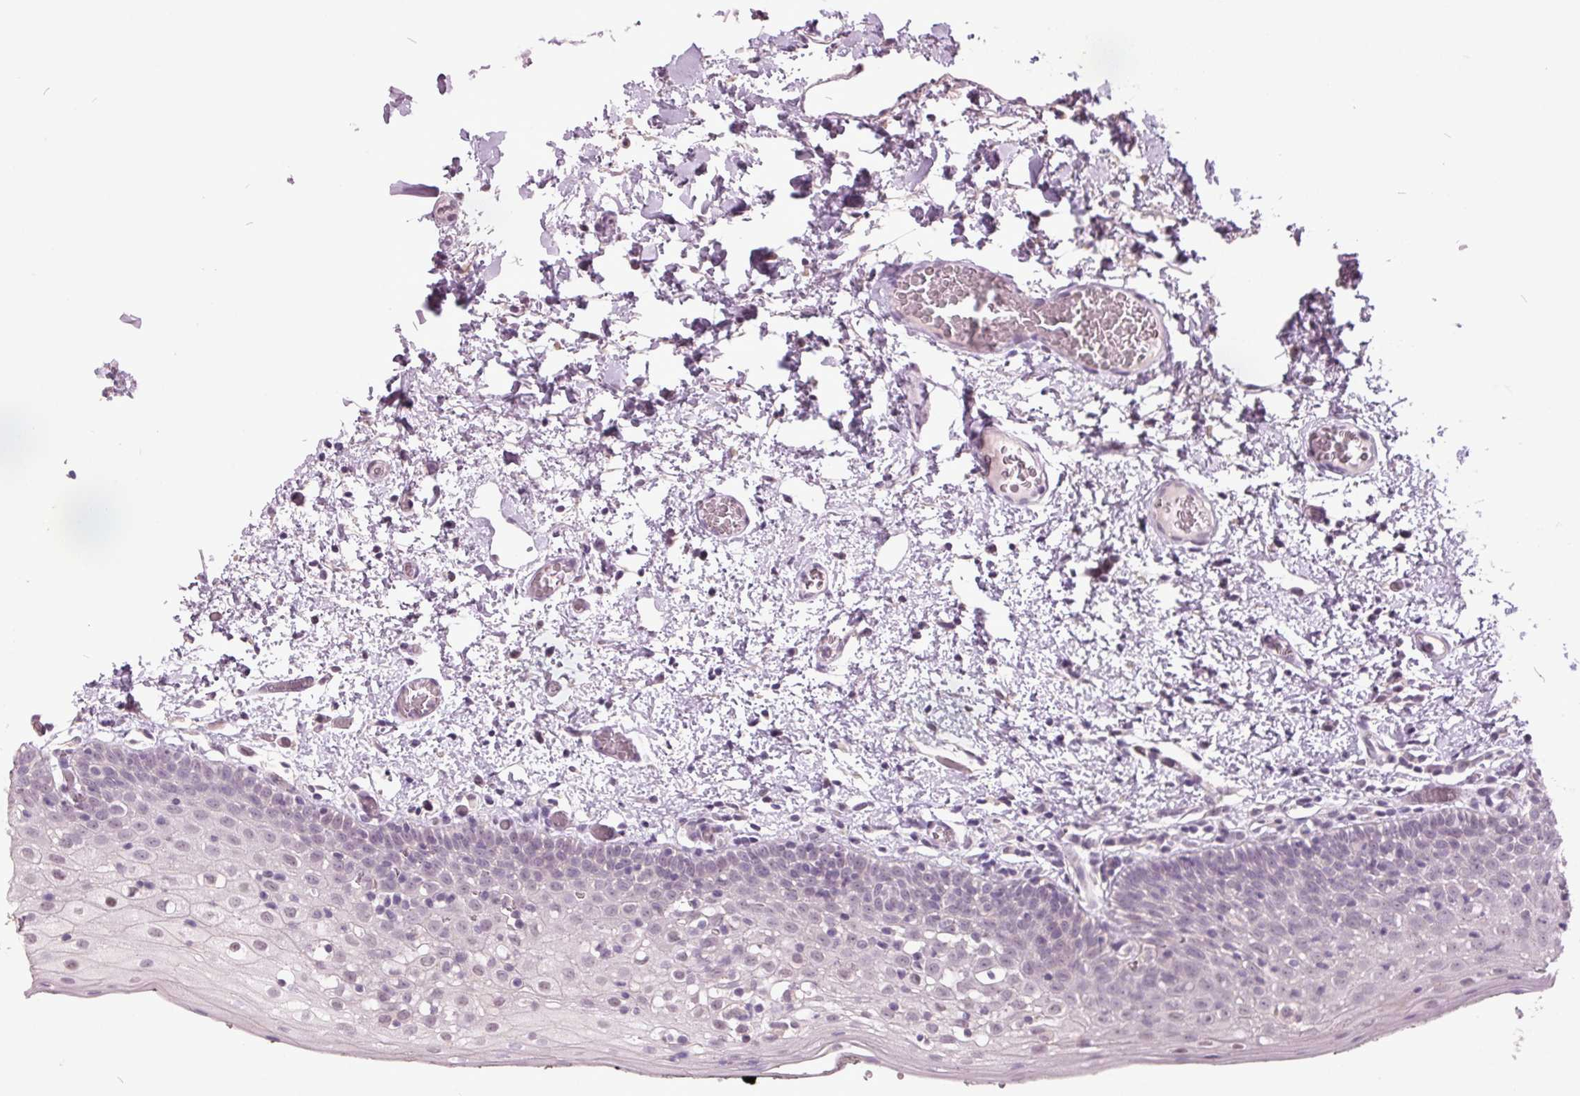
{"staining": {"intensity": "negative", "quantity": "none", "location": "none"}, "tissue": "oral mucosa", "cell_type": "Squamous epithelial cells", "image_type": "normal", "snomed": [{"axis": "morphology", "description": "Normal tissue, NOS"}, {"axis": "morphology", "description": "Squamous cell carcinoma, NOS"}, {"axis": "topography", "description": "Oral tissue"}, {"axis": "topography", "description": "Head-Neck"}], "caption": "A photomicrograph of human oral mucosa is negative for staining in squamous epithelial cells.", "gene": "C2orf16", "patient": {"sex": "male", "age": 69}}